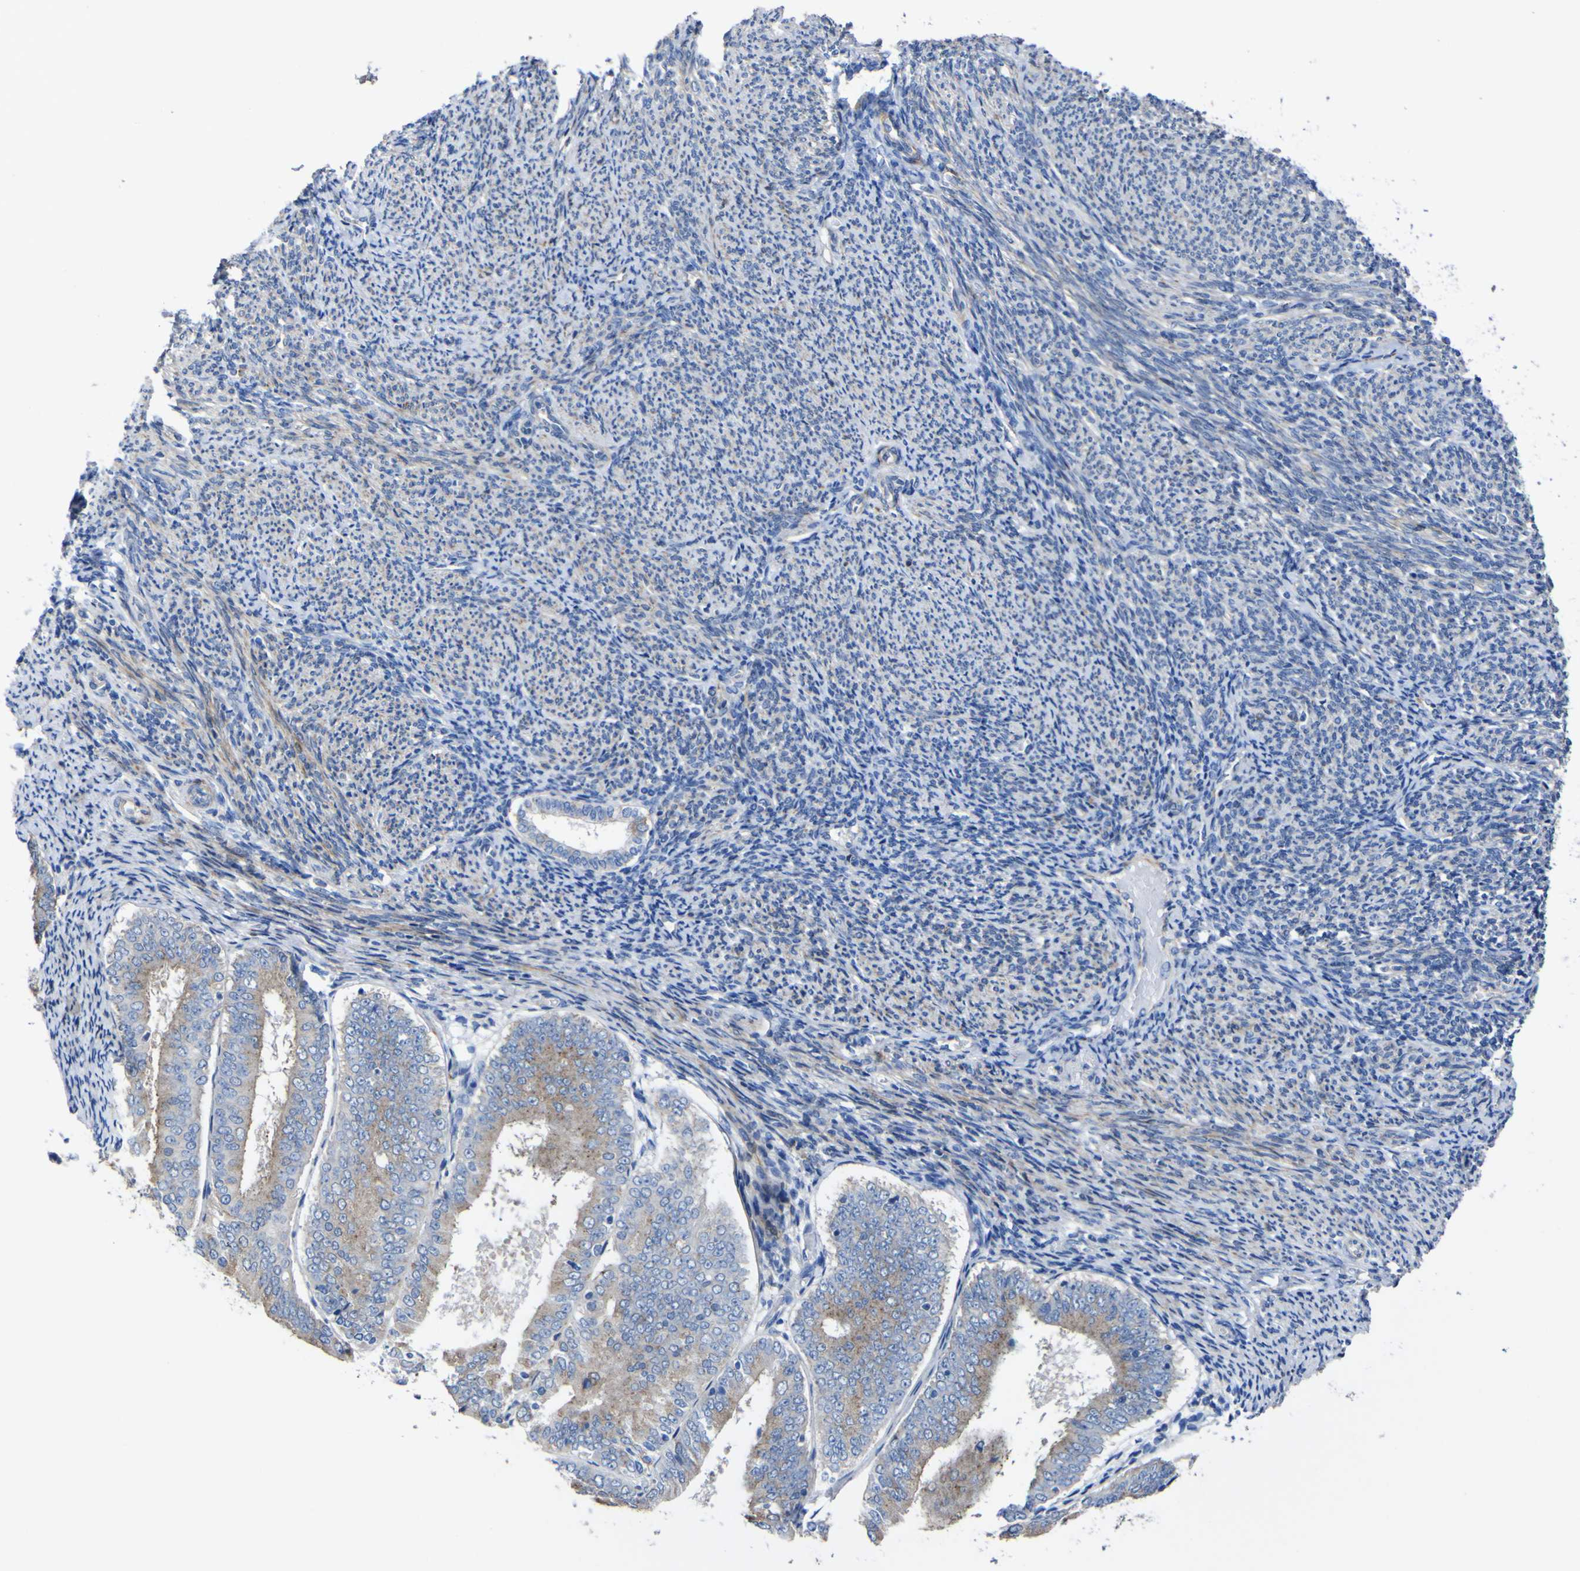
{"staining": {"intensity": "weak", "quantity": "25%-75%", "location": "cytoplasmic/membranous"}, "tissue": "endometrial cancer", "cell_type": "Tumor cells", "image_type": "cancer", "snomed": [{"axis": "morphology", "description": "Adenocarcinoma, NOS"}, {"axis": "topography", "description": "Endometrium"}], "caption": "Endometrial adenocarcinoma stained for a protein exhibits weak cytoplasmic/membranous positivity in tumor cells. Nuclei are stained in blue.", "gene": "AGO4", "patient": {"sex": "female", "age": 63}}